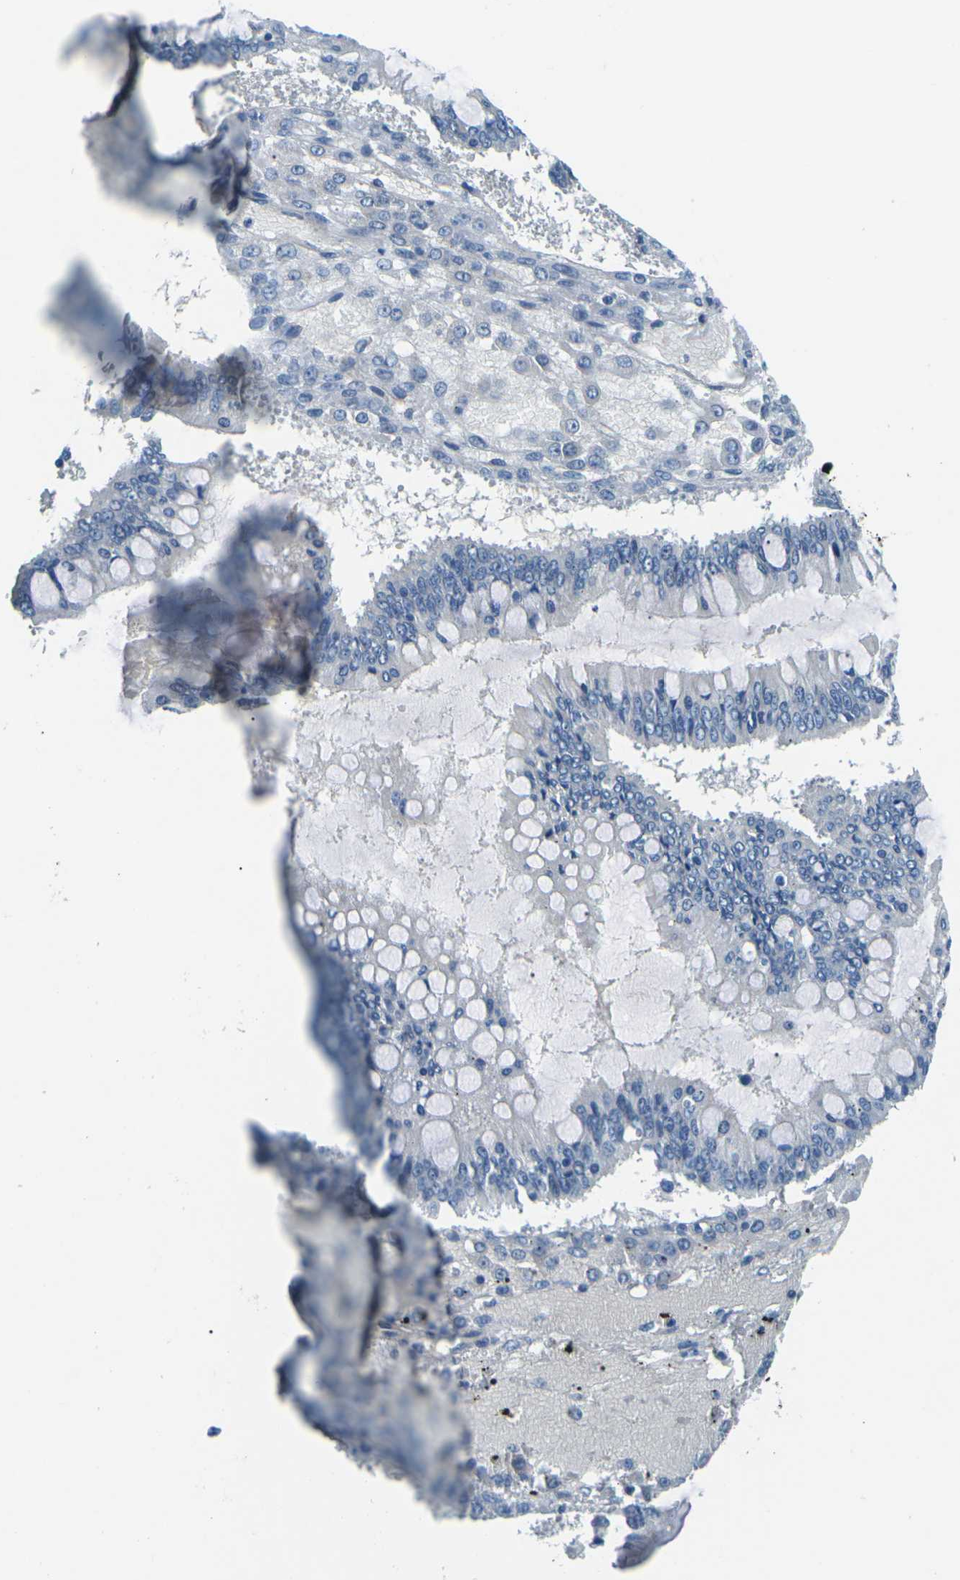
{"staining": {"intensity": "negative", "quantity": "none", "location": "none"}, "tissue": "ovarian cancer", "cell_type": "Tumor cells", "image_type": "cancer", "snomed": [{"axis": "morphology", "description": "Cystadenocarcinoma, mucinous, NOS"}, {"axis": "topography", "description": "Ovary"}], "caption": "A histopathology image of ovarian mucinous cystadenocarcinoma stained for a protein exhibits no brown staining in tumor cells.", "gene": "CD1D", "patient": {"sex": "female", "age": 73}}